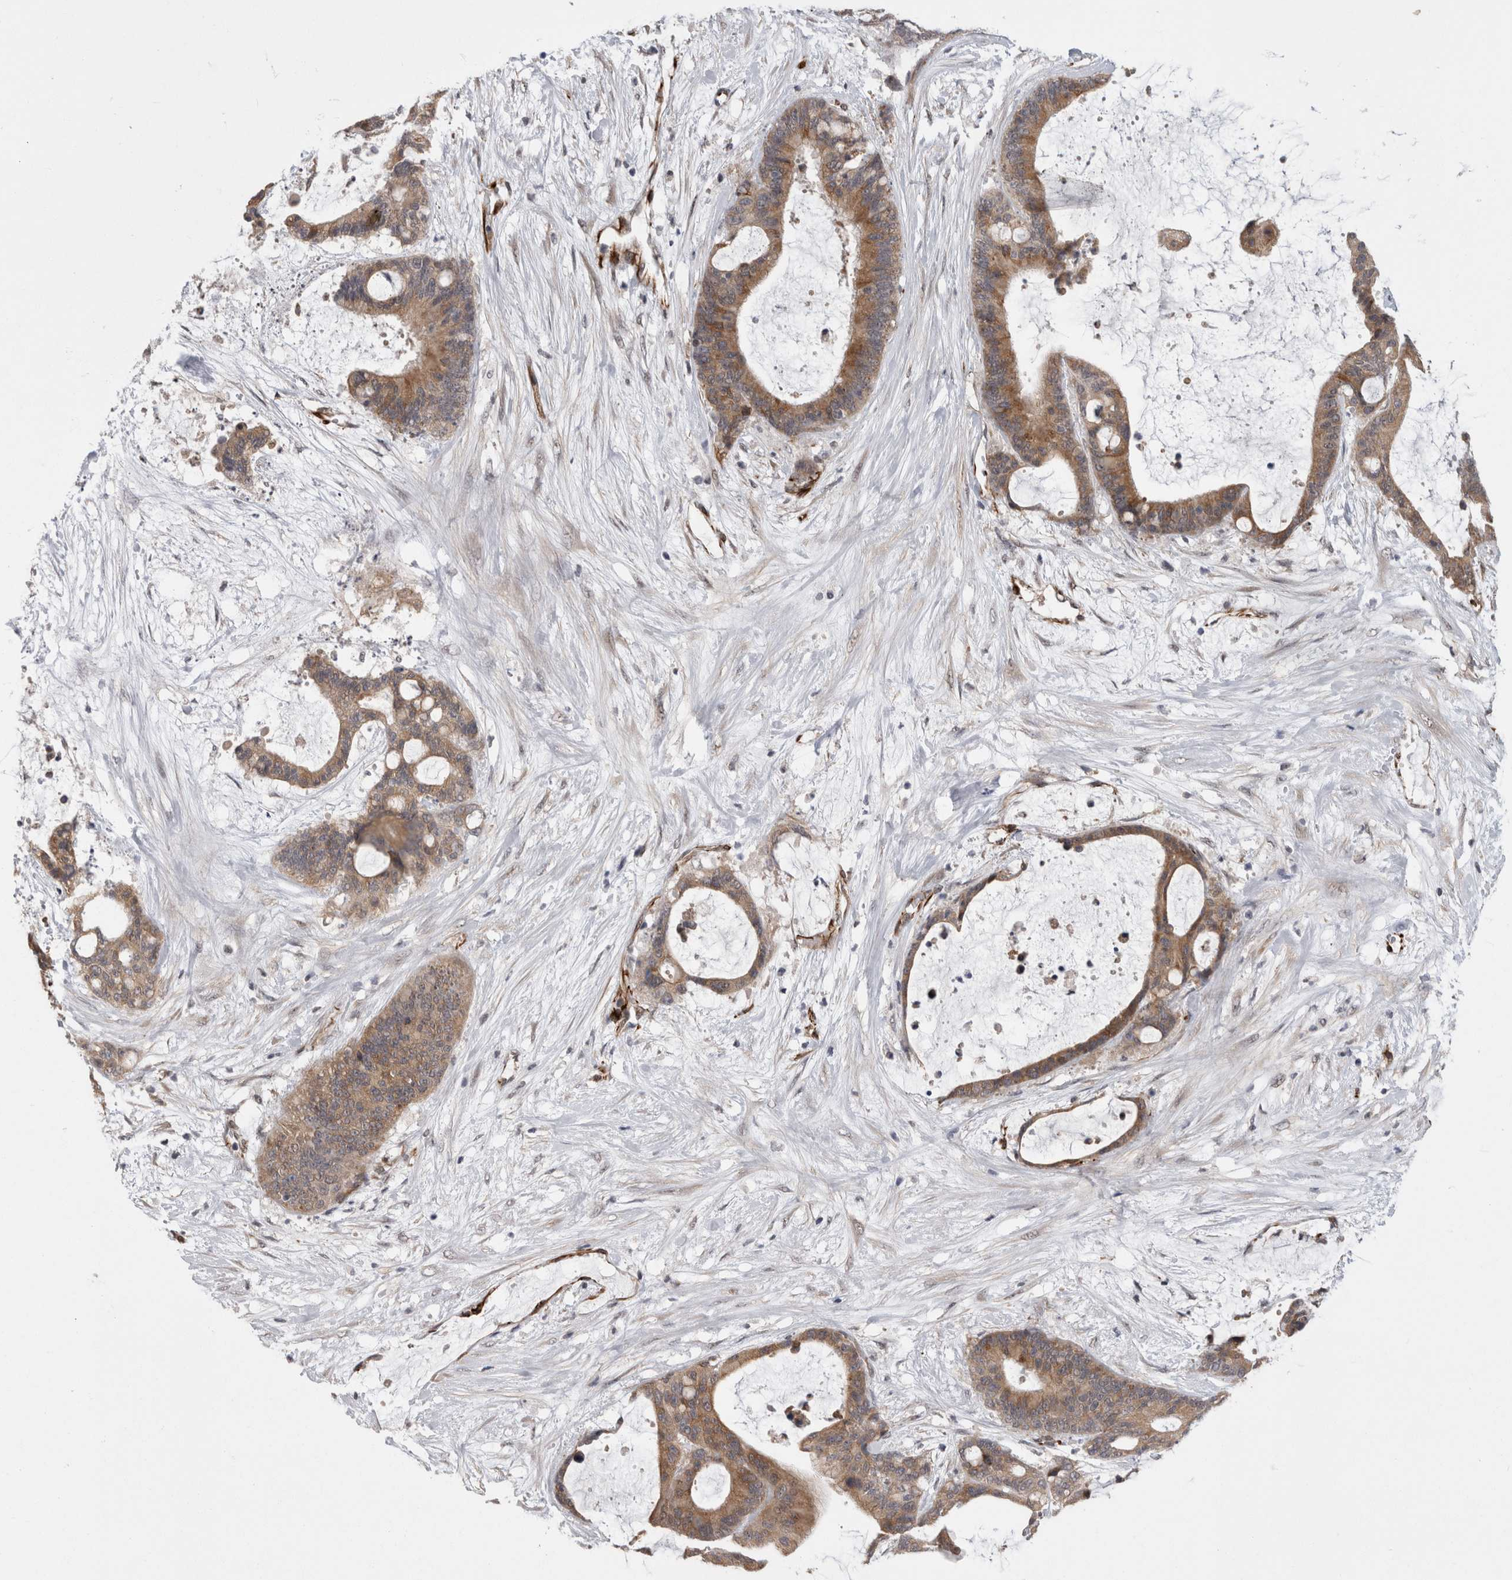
{"staining": {"intensity": "moderate", "quantity": ">75%", "location": "cytoplasmic/membranous"}, "tissue": "liver cancer", "cell_type": "Tumor cells", "image_type": "cancer", "snomed": [{"axis": "morphology", "description": "Cholangiocarcinoma"}, {"axis": "topography", "description": "Liver"}], "caption": "A brown stain labels moderate cytoplasmic/membranous positivity of a protein in human cholangiocarcinoma (liver) tumor cells. Immunohistochemistry stains the protein of interest in brown and the nuclei are stained blue.", "gene": "FAM83H", "patient": {"sex": "female", "age": 73}}